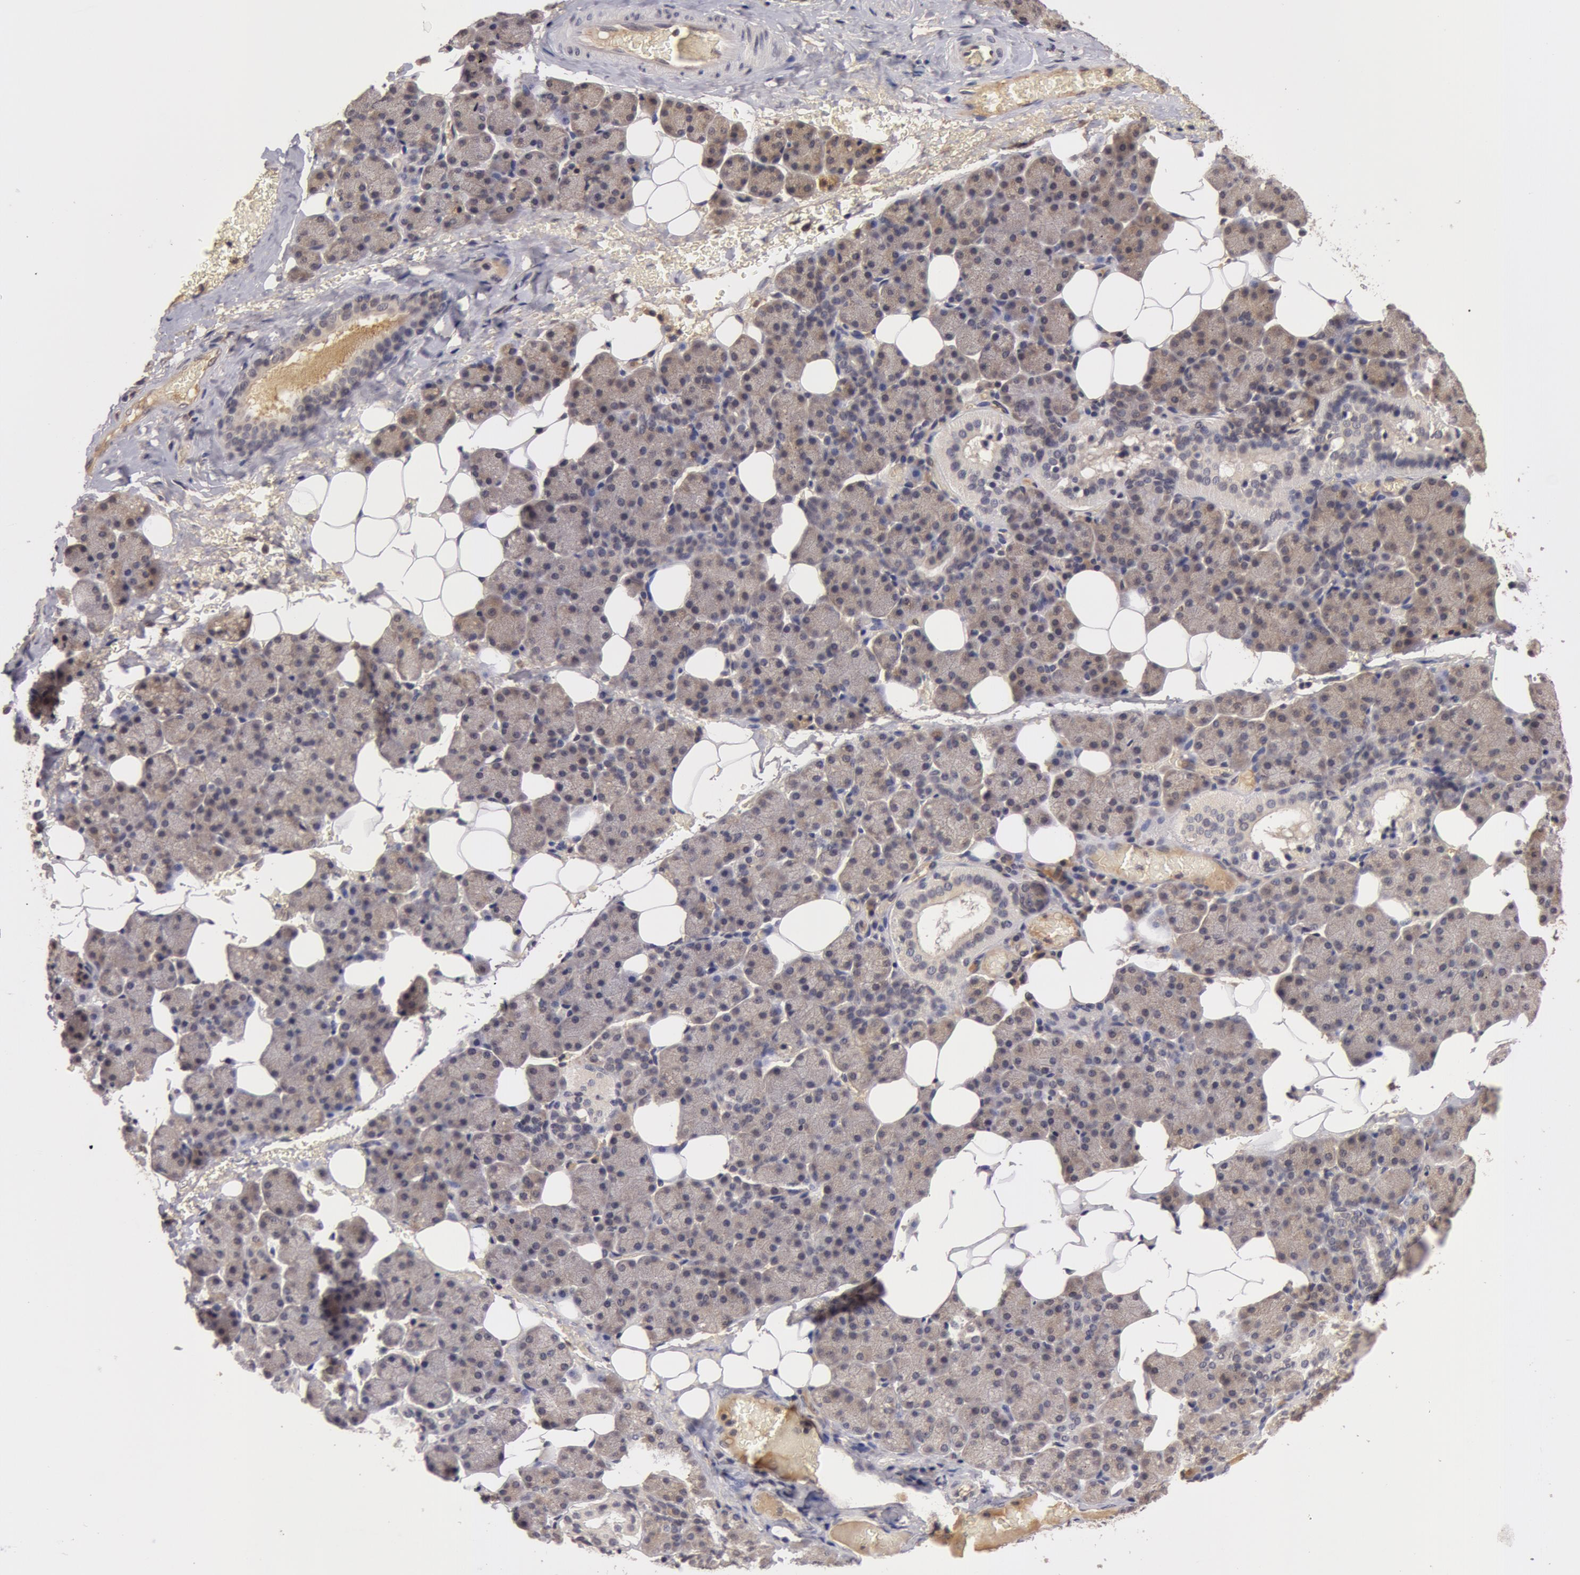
{"staining": {"intensity": "weak", "quantity": ">75%", "location": "cytoplasmic/membranous"}, "tissue": "salivary gland", "cell_type": "Glandular cells", "image_type": "normal", "snomed": [{"axis": "morphology", "description": "Normal tissue, NOS"}, {"axis": "topography", "description": "Lymph node"}, {"axis": "topography", "description": "Salivary gland"}], "caption": "This histopathology image displays benign salivary gland stained with immunohistochemistry to label a protein in brown. The cytoplasmic/membranous of glandular cells show weak positivity for the protein. Nuclei are counter-stained blue.", "gene": "BCHE", "patient": {"sex": "male", "age": 8}}